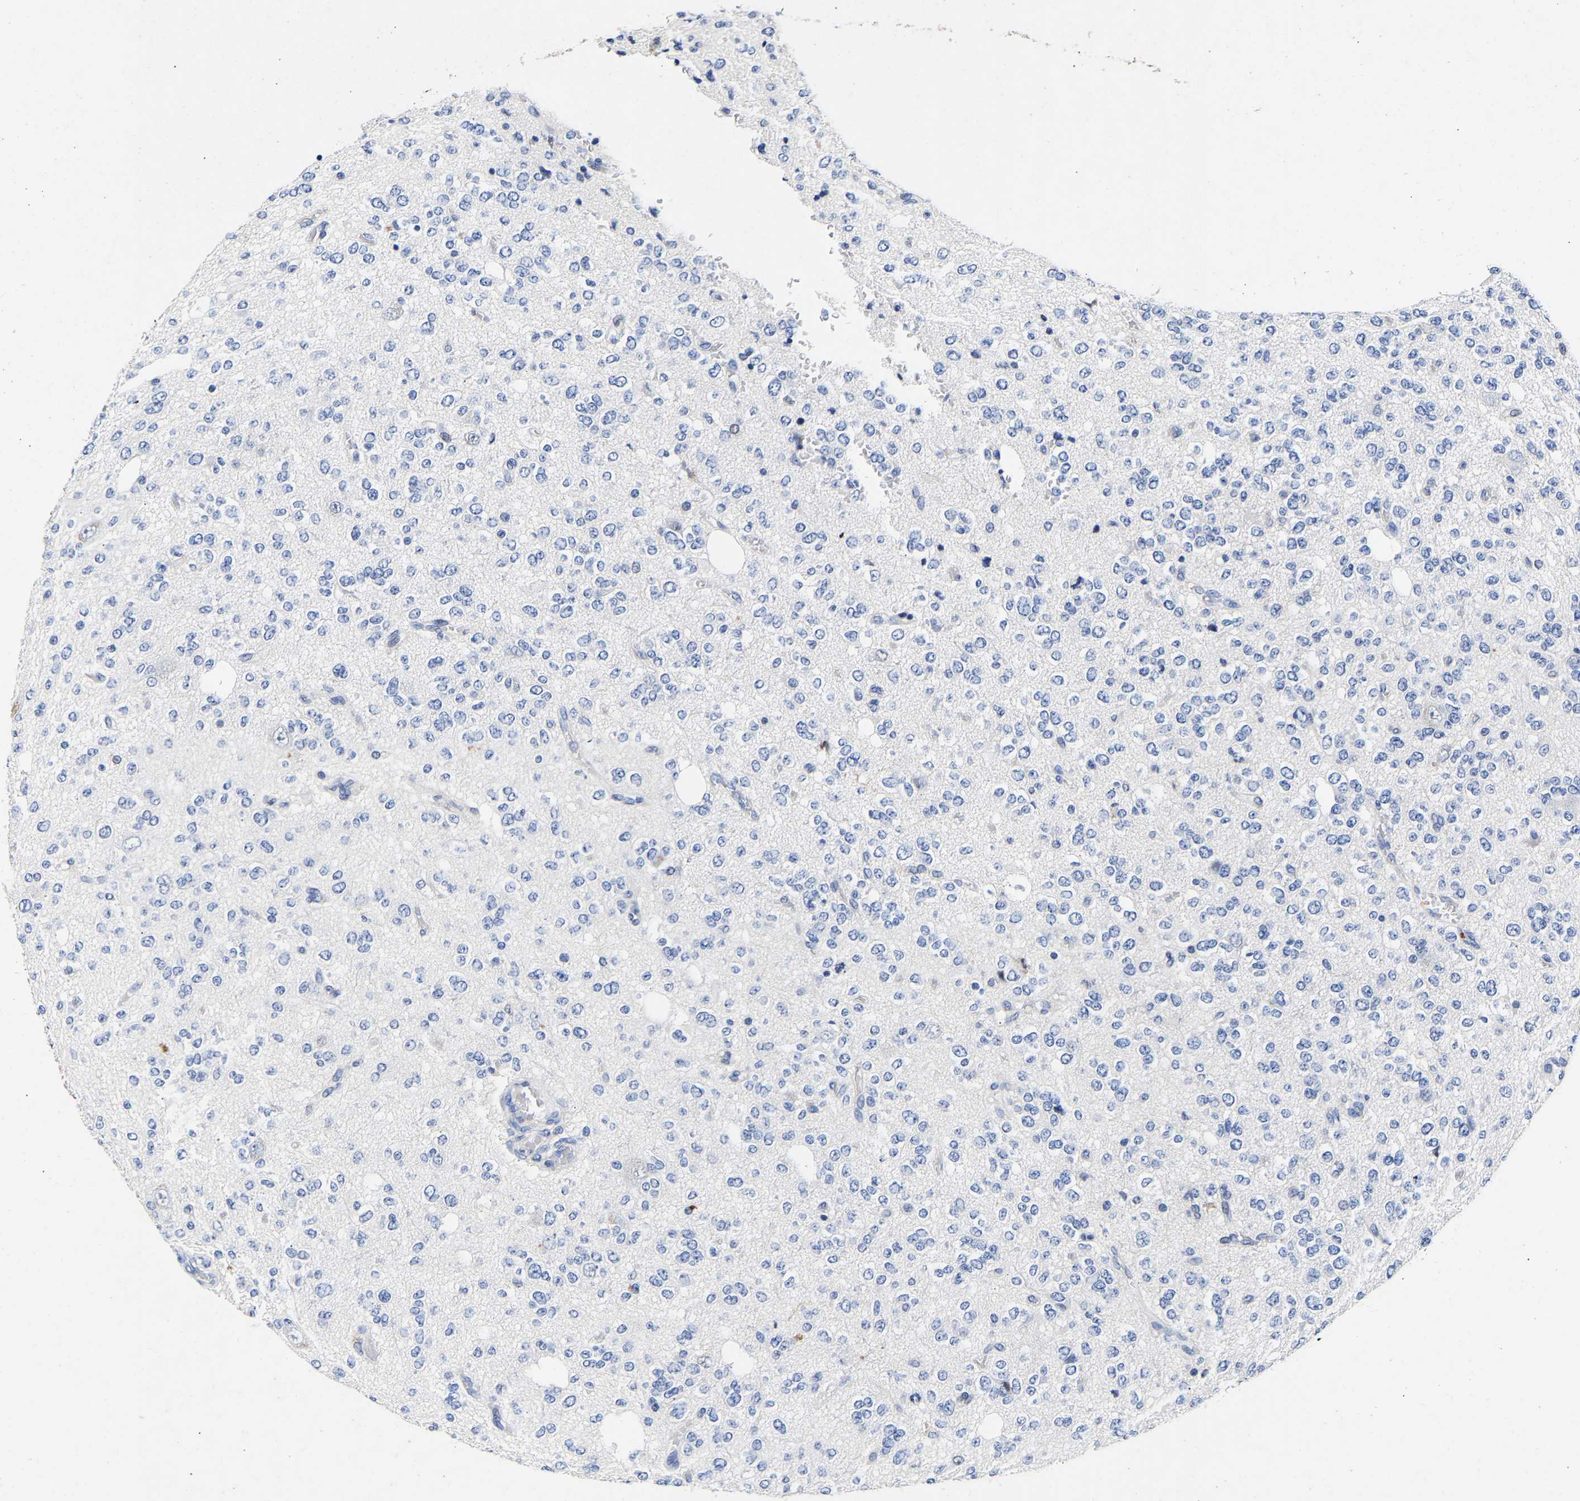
{"staining": {"intensity": "negative", "quantity": "none", "location": "none"}, "tissue": "glioma", "cell_type": "Tumor cells", "image_type": "cancer", "snomed": [{"axis": "morphology", "description": "Glioma, malignant, Low grade"}, {"axis": "topography", "description": "Brain"}], "caption": "DAB (3,3'-diaminobenzidine) immunohistochemical staining of human glioma demonstrates no significant expression in tumor cells.", "gene": "CCDC6", "patient": {"sex": "male", "age": 38}}